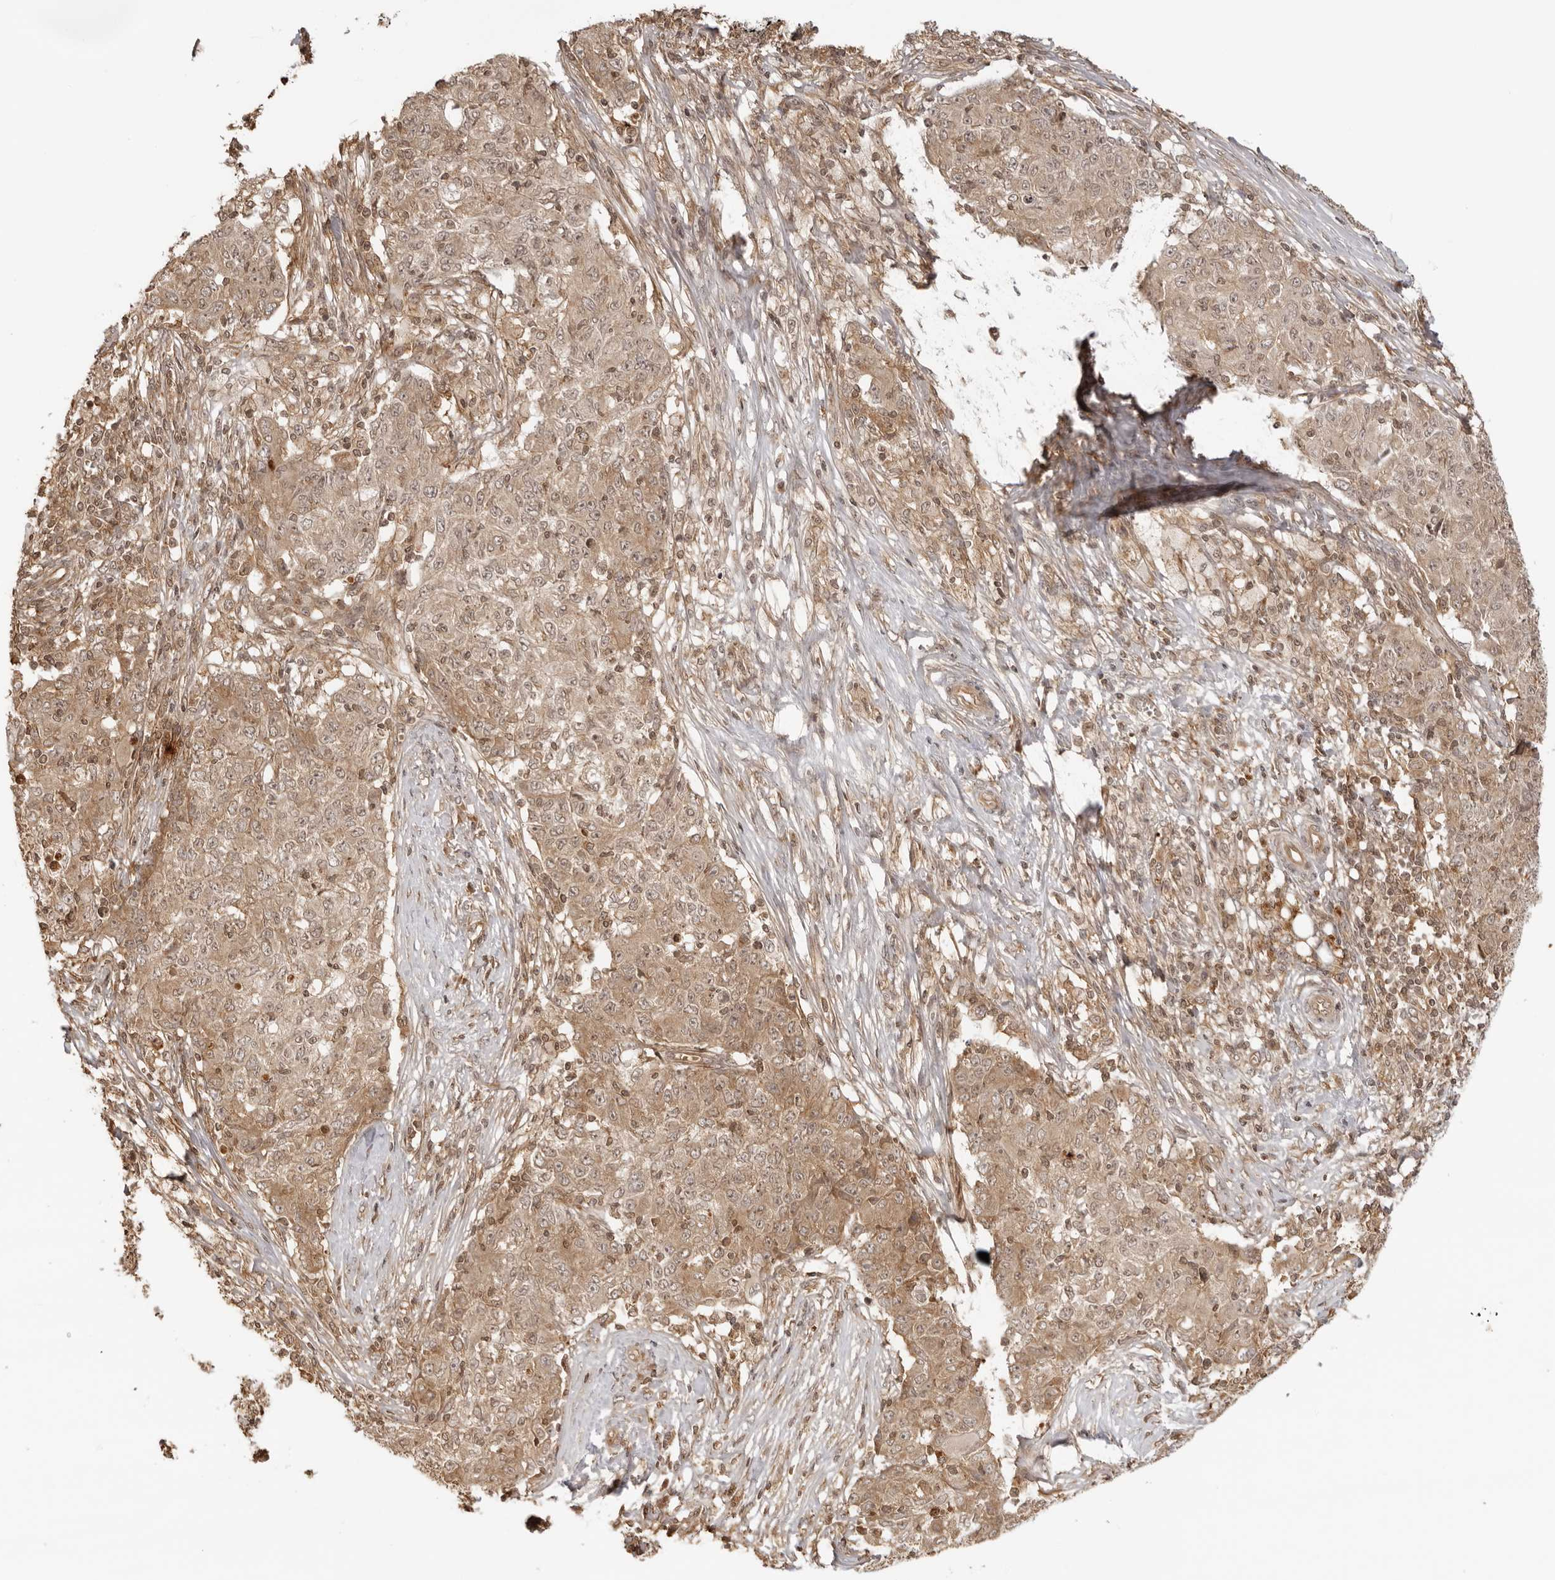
{"staining": {"intensity": "moderate", "quantity": ">75%", "location": "cytoplasmic/membranous,nuclear"}, "tissue": "ovarian cancer", "cell_type": "Tumor cells", "image_type": "cancer", "snomed": [{"axis": "morphology", "description": "Carcinoma, endometroid"}, {"axis": "topography", "description": "Ovary"}], "caption": "Immunohistochemistry (DAB (3,3'-diaminobenzidine)) staining of endometroid carcinoma (ovarian) reveals moderate cytoplasmic/membranous and nuclear protein expression in about >75% of tumor cells.", "gene": "IKBKE", "patient": {"sex": "female", "age": 42}}